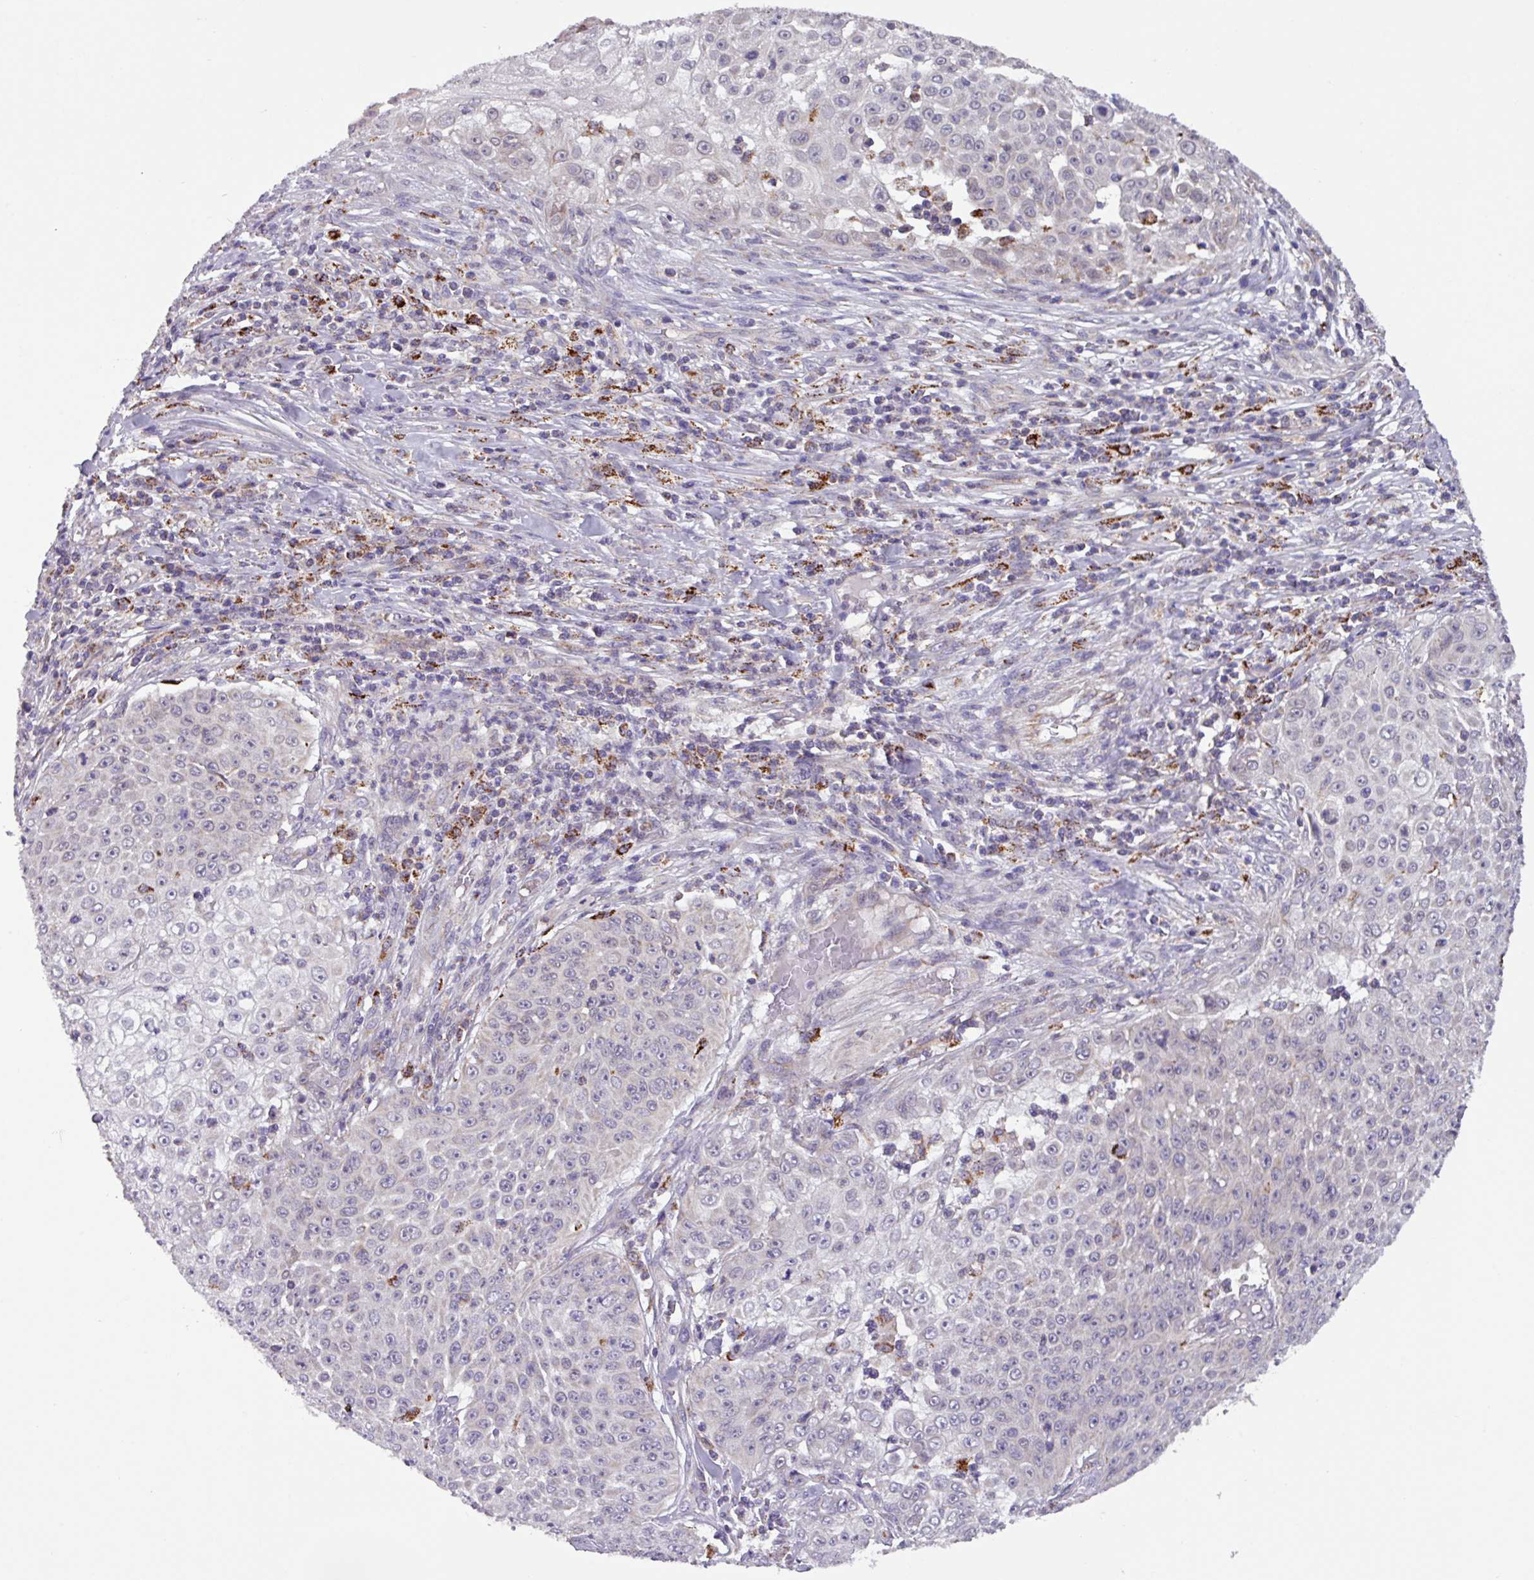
{"staining": {"intensity": "negative", "quantity": "none", "location": "none"}, "tissue": "skin cancer", "cell_type": "Tumor cells", "image_type": "cancer", "snomed": [{"axis": "morphology", "description": "Squamous cell carcinoma, NOS"}, {"axis": "topography", "description": "Skin"}], "caption": "DAB immunohistochemical staining of human squamous cell carcinoma (skin) displays no significant positivity in tumor cells. The staining was performed using DAB (3,3'-diaminobenzidine) to visualize the protein expression in brown, while the nuclei were stained in blue with hematoxylin (Magnification: 20x).", "gene": "AKIRIN1", "patient": {"sex": "male", "age": 24}}